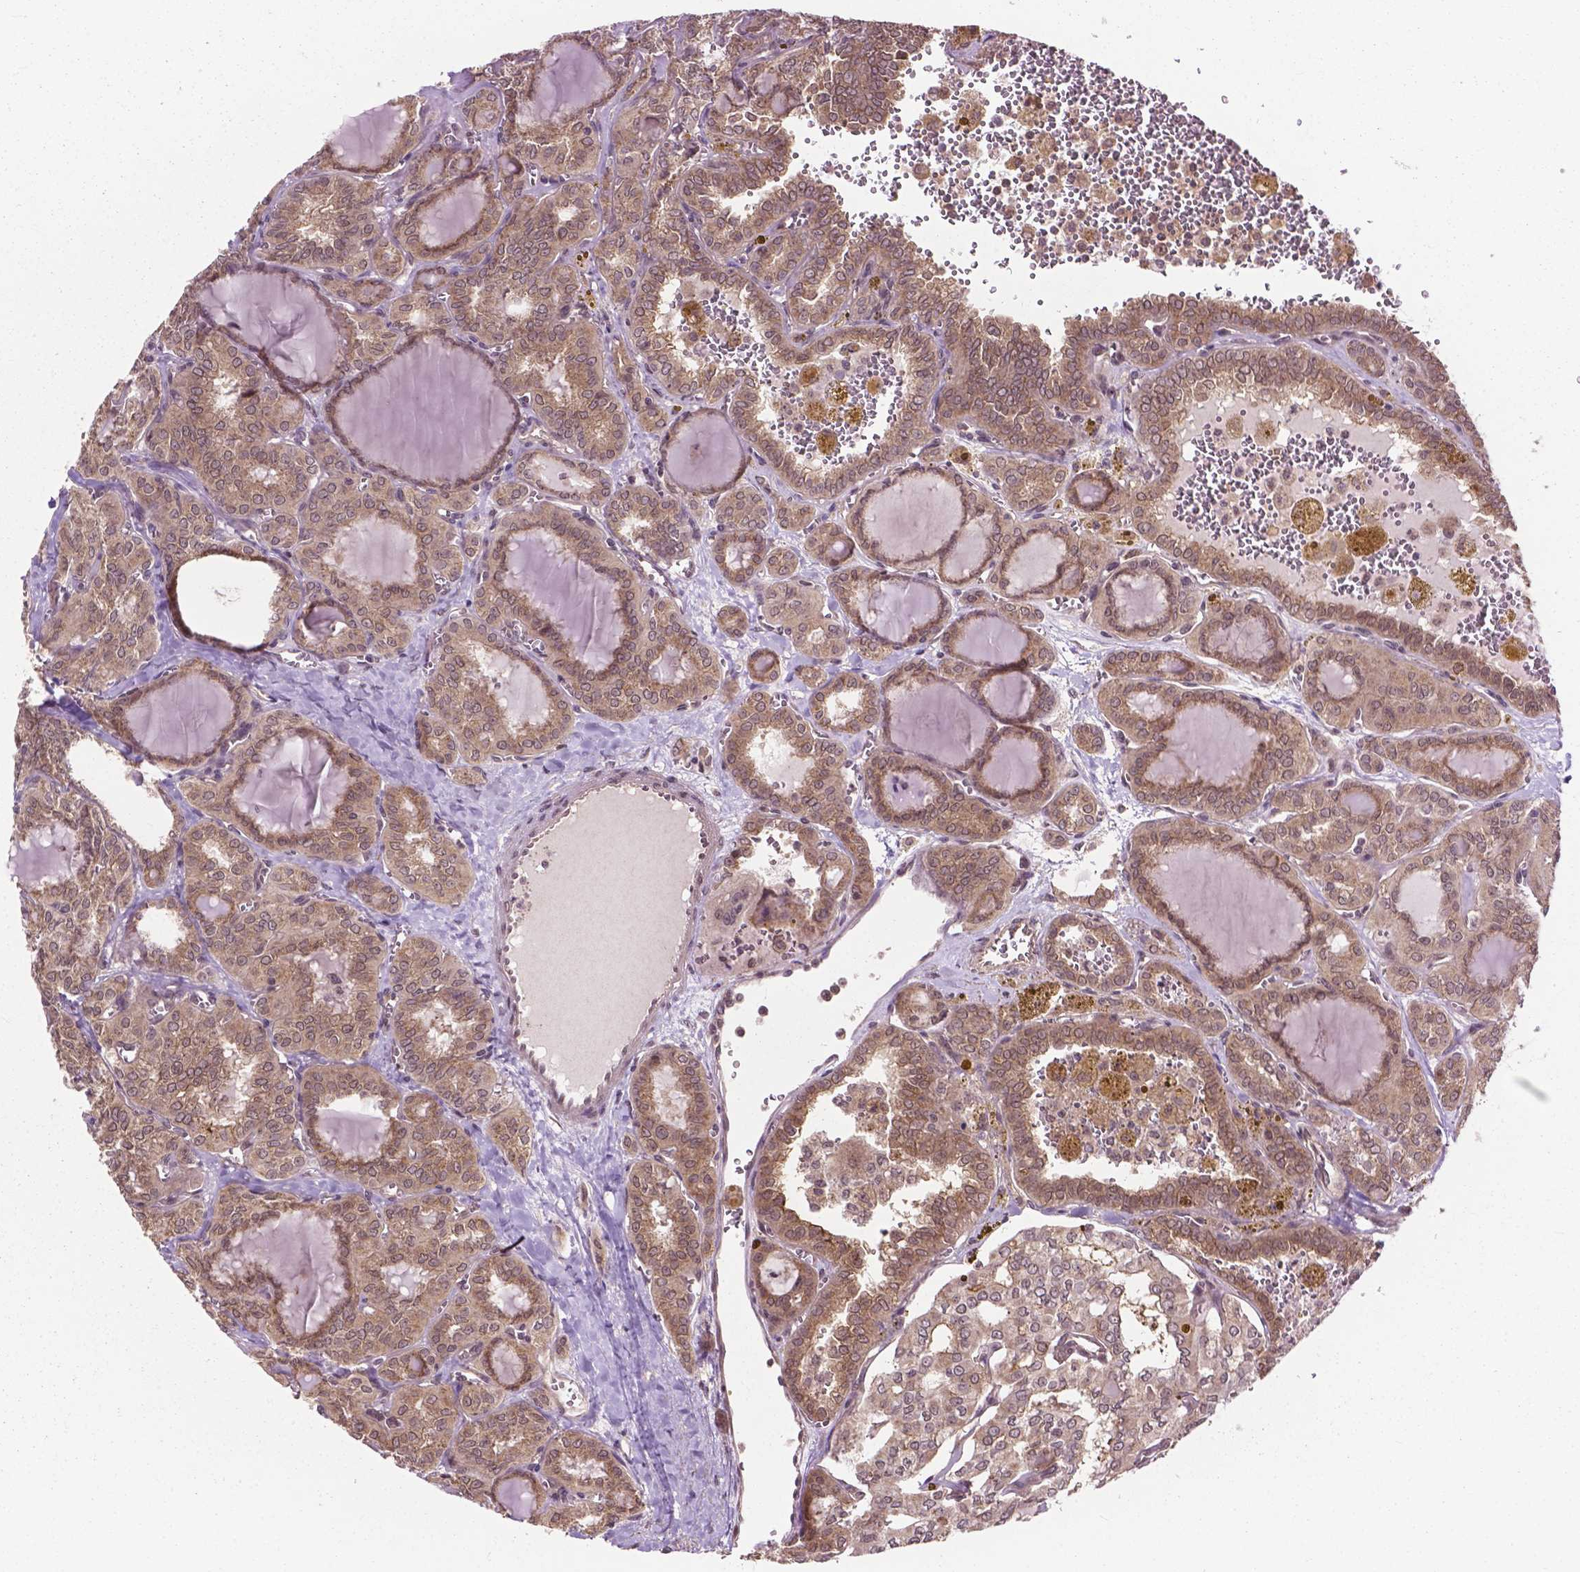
{"staining": {"intensity": "moderate", "quantity": "25%-75%", "location": "cytoplasmic/membranous"}, "tissue": "thyroid cancer", "cell_type": "Tumor cells", "image_type": "cancer", "snomed": [{"axis": "morphology", "description": "Papillary adenocarcinoma, NOS"}, {"axis": "topography", "description": "Thyroid gland"}], "caption": "Moderate cytoplasmic/membranous protein positivity is identified in approximately 25%-75% of tumor cells in thyroid cancer.", "gene": "PPP1CB", "patient": {"sex": "female", "age": 41}}